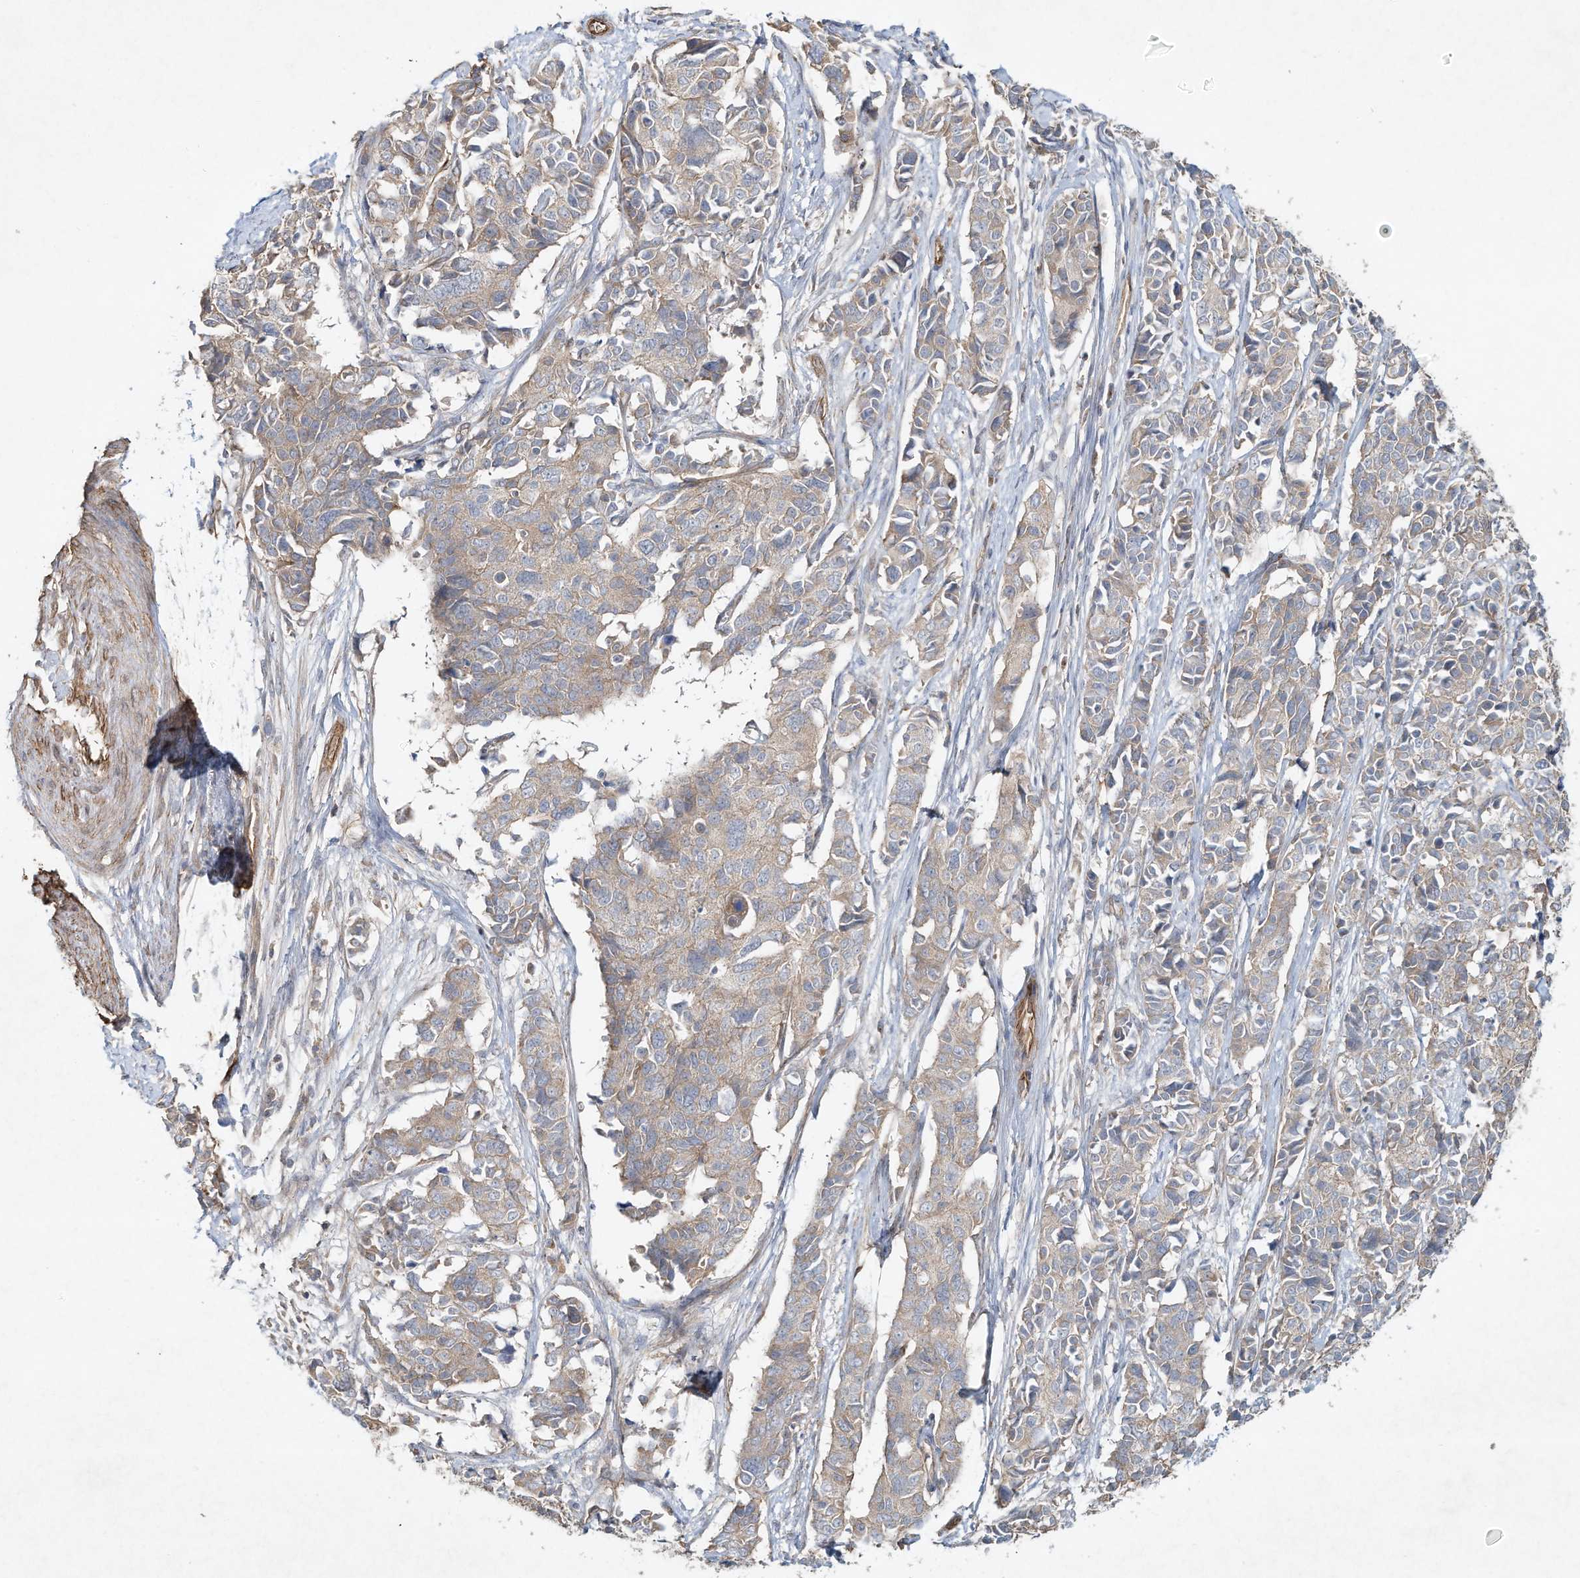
{"staining": {"intensity": "negative", "quantity": "none", "location": "none"}, "tissue": "cervical cancer", "cell_type": "Tumor cells", "image_type": "cancer", "snomed": [{"axis": "morphology", "description": "Normal tissue, NOS"}, {"axis": "morphology", "description": "Squamous cell carcinoma, NOS"}, {"axis": "topography", "description": "Cervix"}], "caption": "The photomicrograph displays no significant staining in tumor cells of cervical squamous cell carcinoma.", "gene": "HTR5A", "patient": {"sex": "female", "age": 35}}